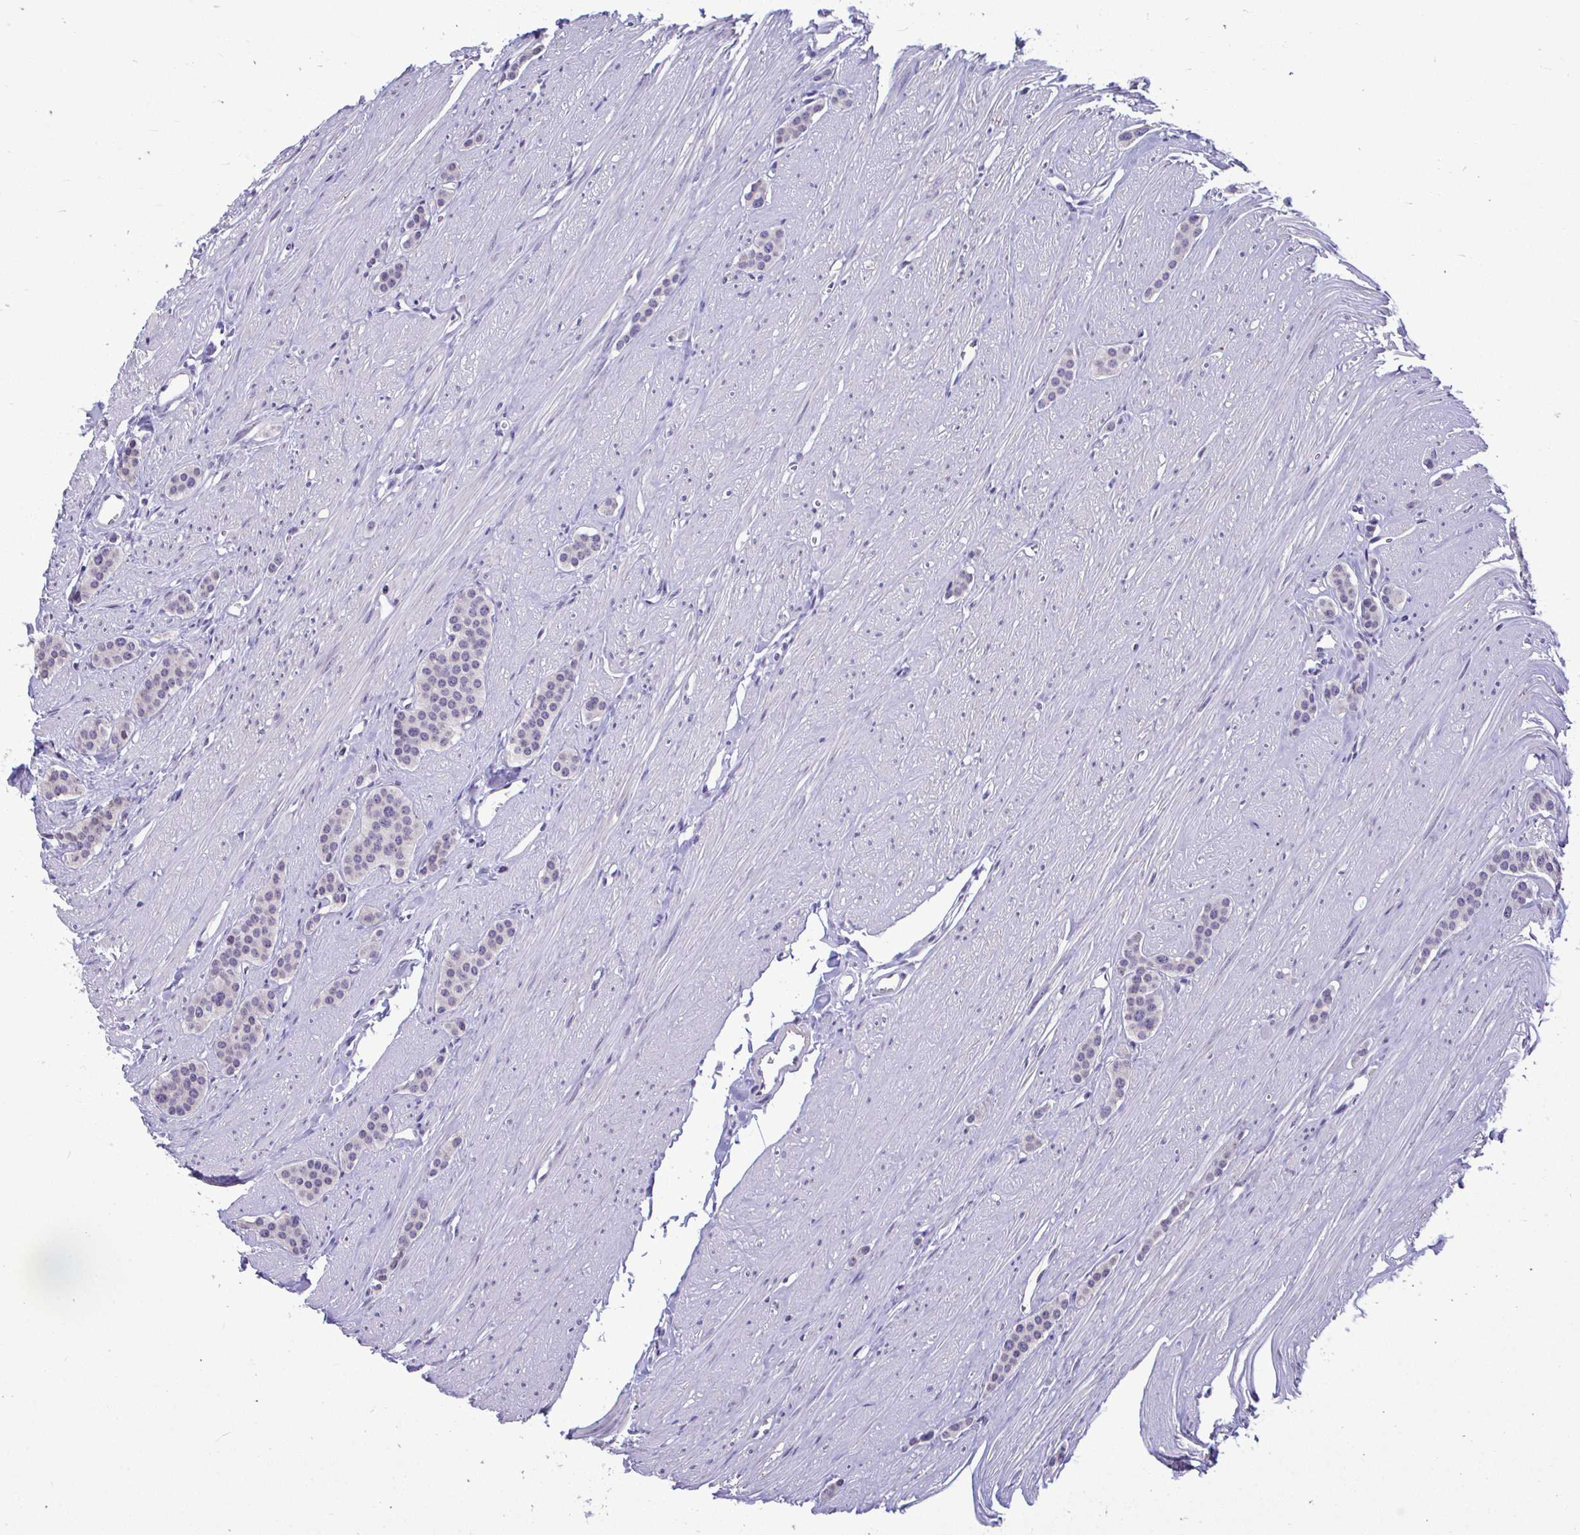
{"staining": {"intensity": "negative", "quantity": "none", "location": "none"}, "tissue": "carcinoid", "cell_type": "Tumor cells", "image_type": "cancer", "snomed": [{"axis": "morphology", "description": "Carcinoid, malignant, NOS"}, {"axis": "topography", "description": "Small intestine"}], "caption": "Tumor cells show no significant expression in carcinoid.", "gene": "PIGK", "patient": {"sex": "male", "age": 60}}